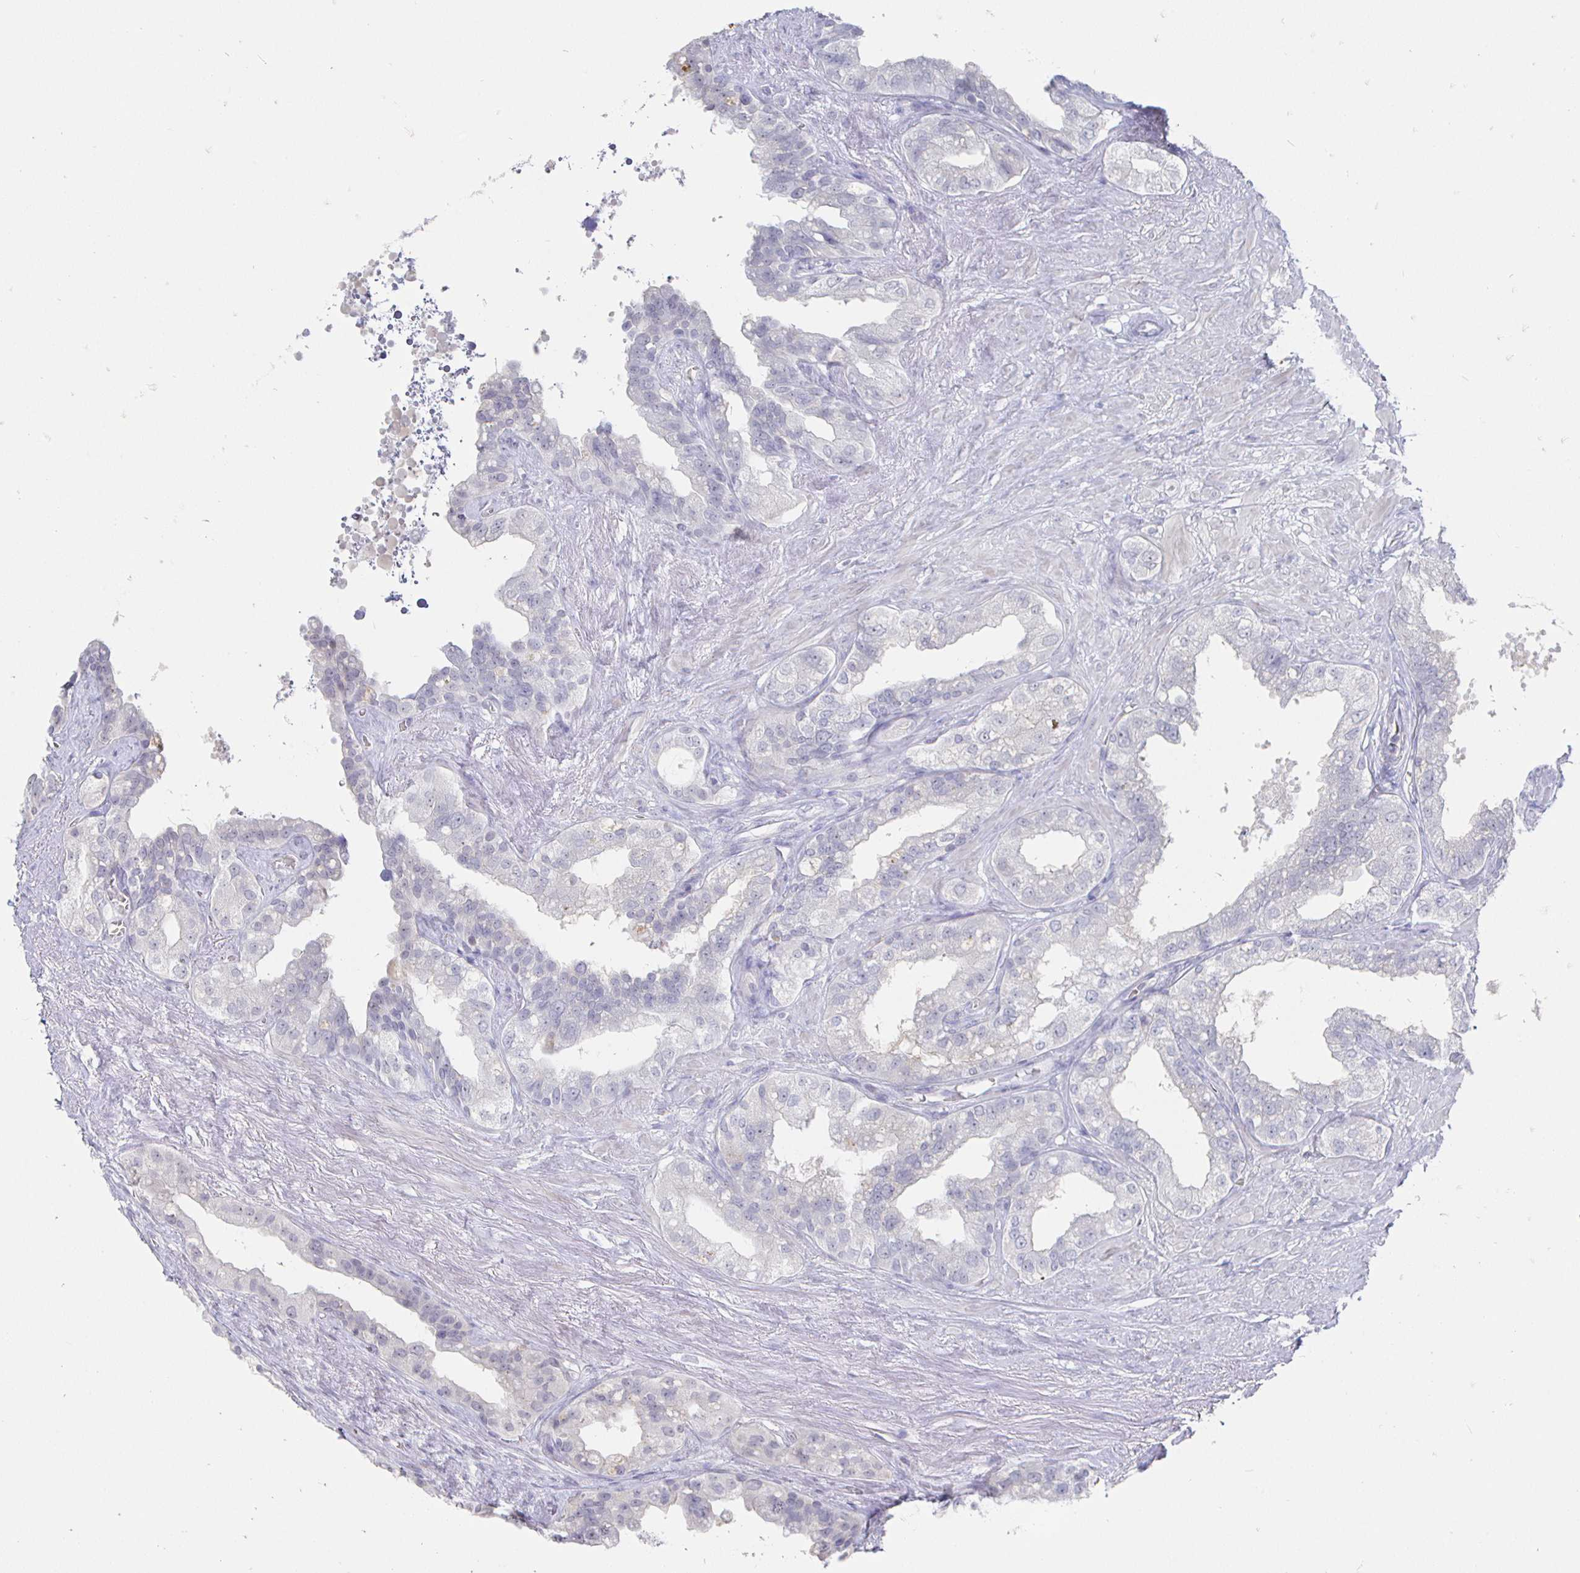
{"staining": {"intensity": "negative", "quantity": "none", "location": "none"}, "tissue": "seminal vesicle", "cell_type": "Glandular cells", "image_type": "normal", "snomed": [{"axis": "morphology", "description": "Normal tissue, NOS"}, {"axis": "topography", "description": "Seminal veicle"}, {"axis": "topography", "description": "Peripheral nerve tissue"}], "caption": "DAB immunohistochemical staining of unremarkable human seminal vesicle reveals no significant positivity in glandular cells. Brightfield microscopy of immunohistochemistry (IHC) stained with DAB (brown) and hematoxylin (blue), captured at high magnification.", "gene": "LRRC23", "patient": {"sex": "male", "age": 76}}